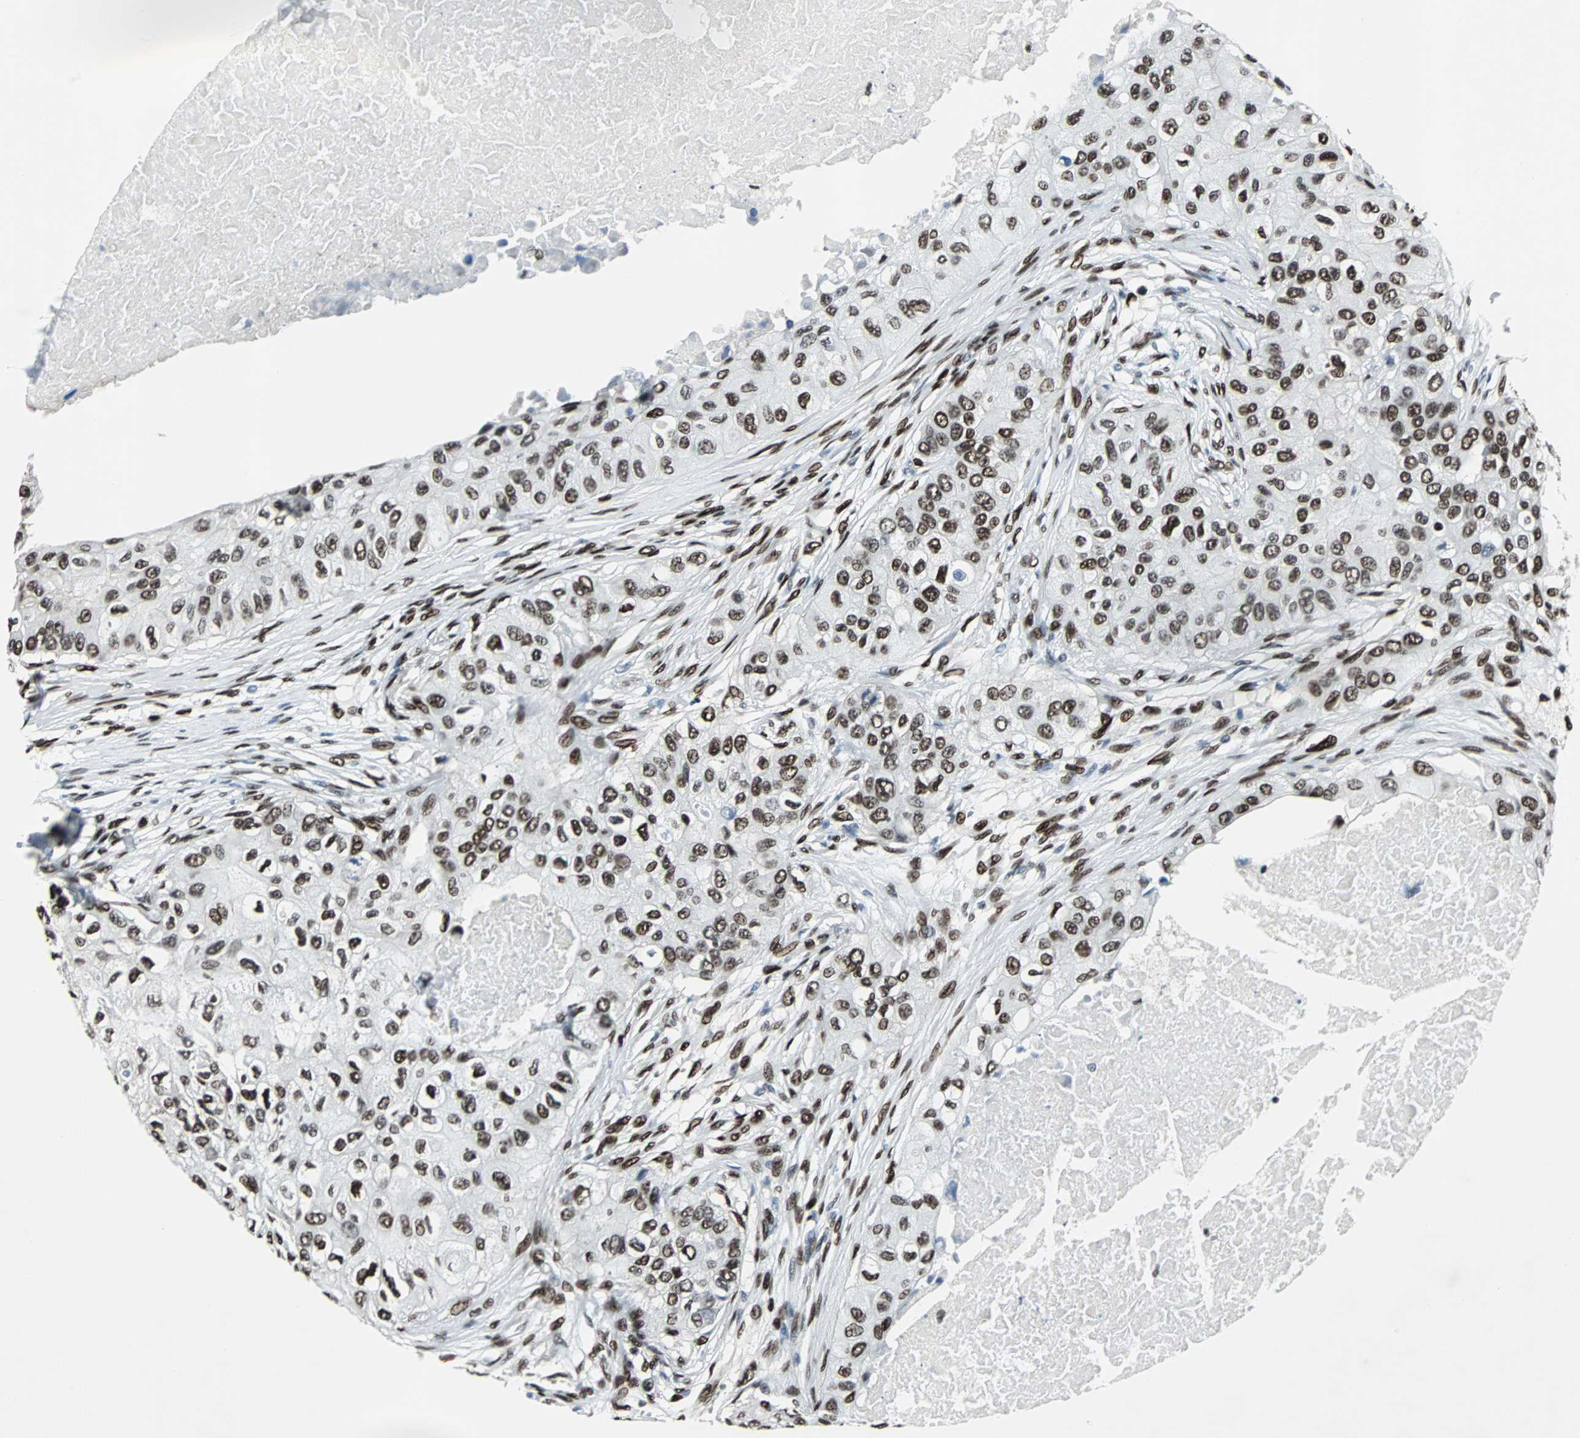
{"staining": {"intensity": "strong", "quantity": ">75%", "location": "nuclear"}, "tissue": "breast cancer", "cell_type": "Tumor cells", "image_type": "cancer", "snomed": [{"axis": "morphology", "description": "Normal tissue, NOS"}, {"axis": "morphology", "description": "Duct carcinoma"}, {"axis": "topography", "description": "Breast"}], "caption": "Immunohistochemical staining of human infiltrating ductal carcinoma (breast) demonstrates high levels of strong nuclear protein staining in approximately >75% of tumor cells.", "gene": "MEF2D", "patient": {"sex": "female", "age": 49}}